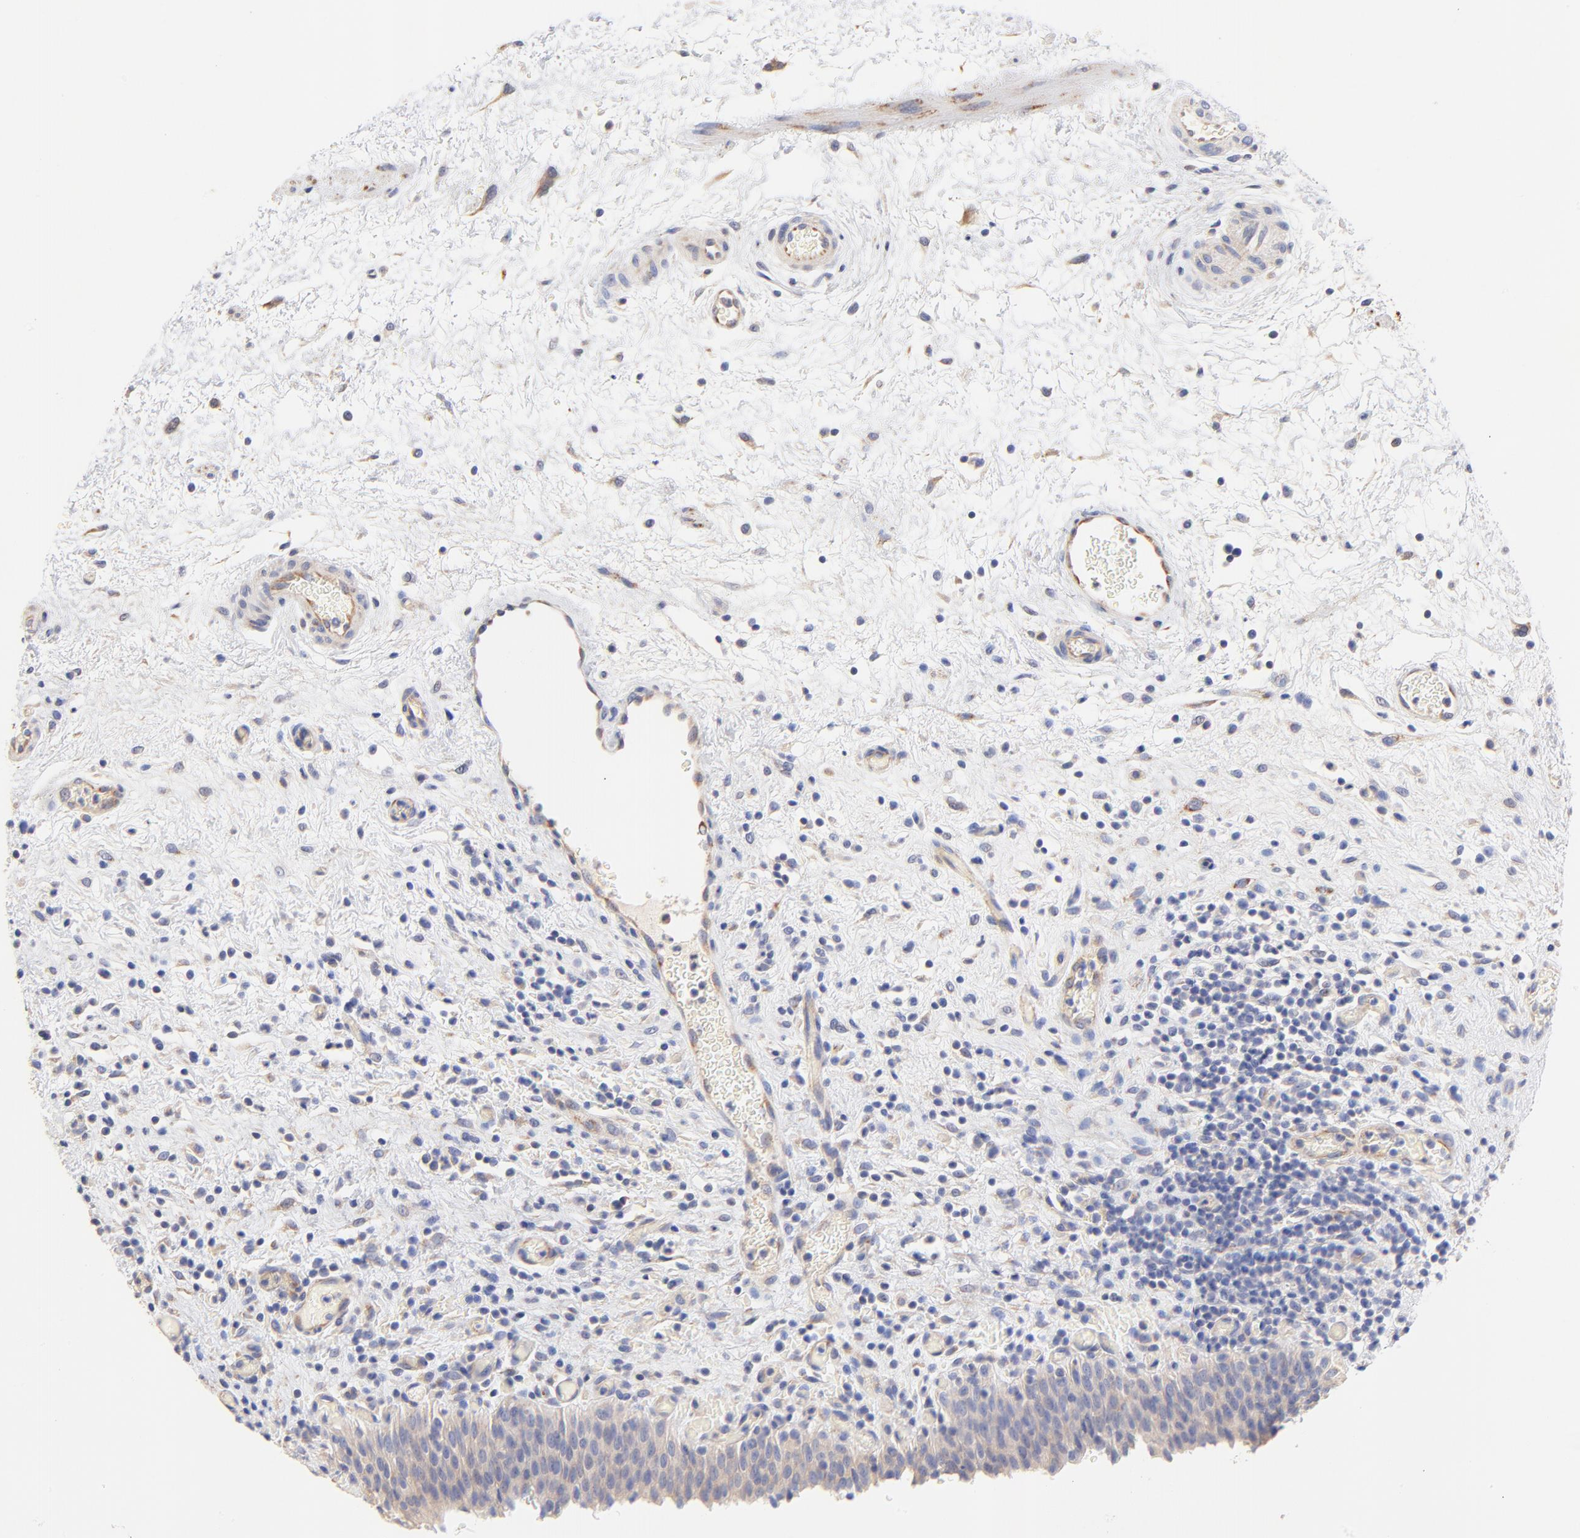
{"staining": {"intensity": "weak", "quantity": ">75%", "location": "cytoplasmic/membranous"}, "tissue": "urinary bladder", "cell_type": "Urothelial cells", "image_type": "normal", "snomed": [{"axis": "morphology", "description": "Normal tissue, NOS"}, {"axis": "topography", "description": "Urinary bladder"}], "caption": "Weak cytoplasmic/membranous positivity is seen in about >75% of urothelial cells in benign urinary bladder.", "gene": "HS3ST1", "patient": {"sex": "male", "age": 51}}